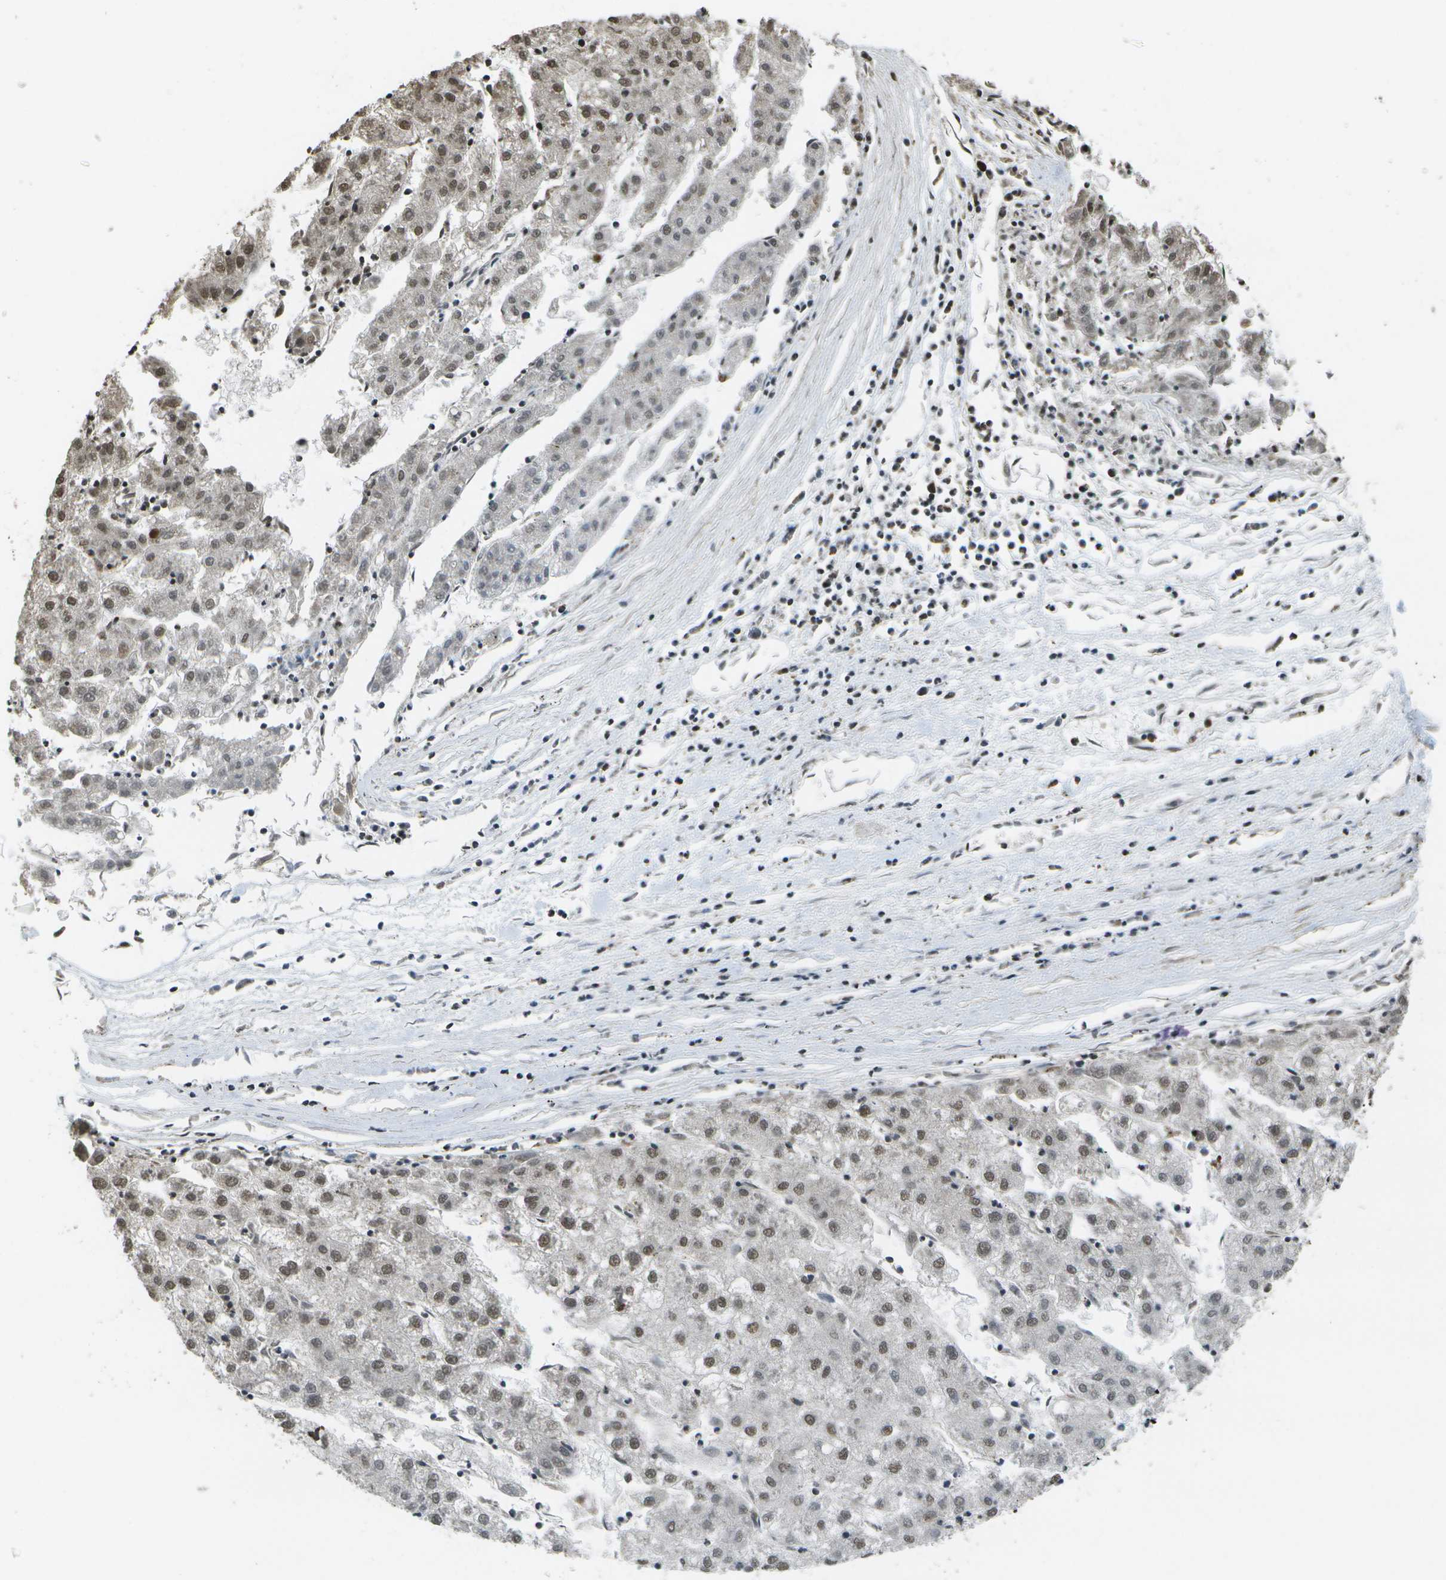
{"staining": {"intensity": "moderate", "quantity": "25%-75%", "location": "nuclear"}, "tissue": "liver cancer", "cell_type": "Tumor cells", "image_type": "cancer", "snomed": [{"axis": "morphology", "description": "Carcinoma, Hepatocellular, NOS"}, {"axis": "topography", "description": "Liver"}], "caption": "The immunohistochemical stain highlights moderate nuclear staining in tumor cells of liver cancer tissue. The staining is performed using DAB brown chromogen to label protein expression. The nuclei are counter-stained blue using hematoxylin.", "gene": "SPEN", "patient": {"sex": "male", "age": 72}}